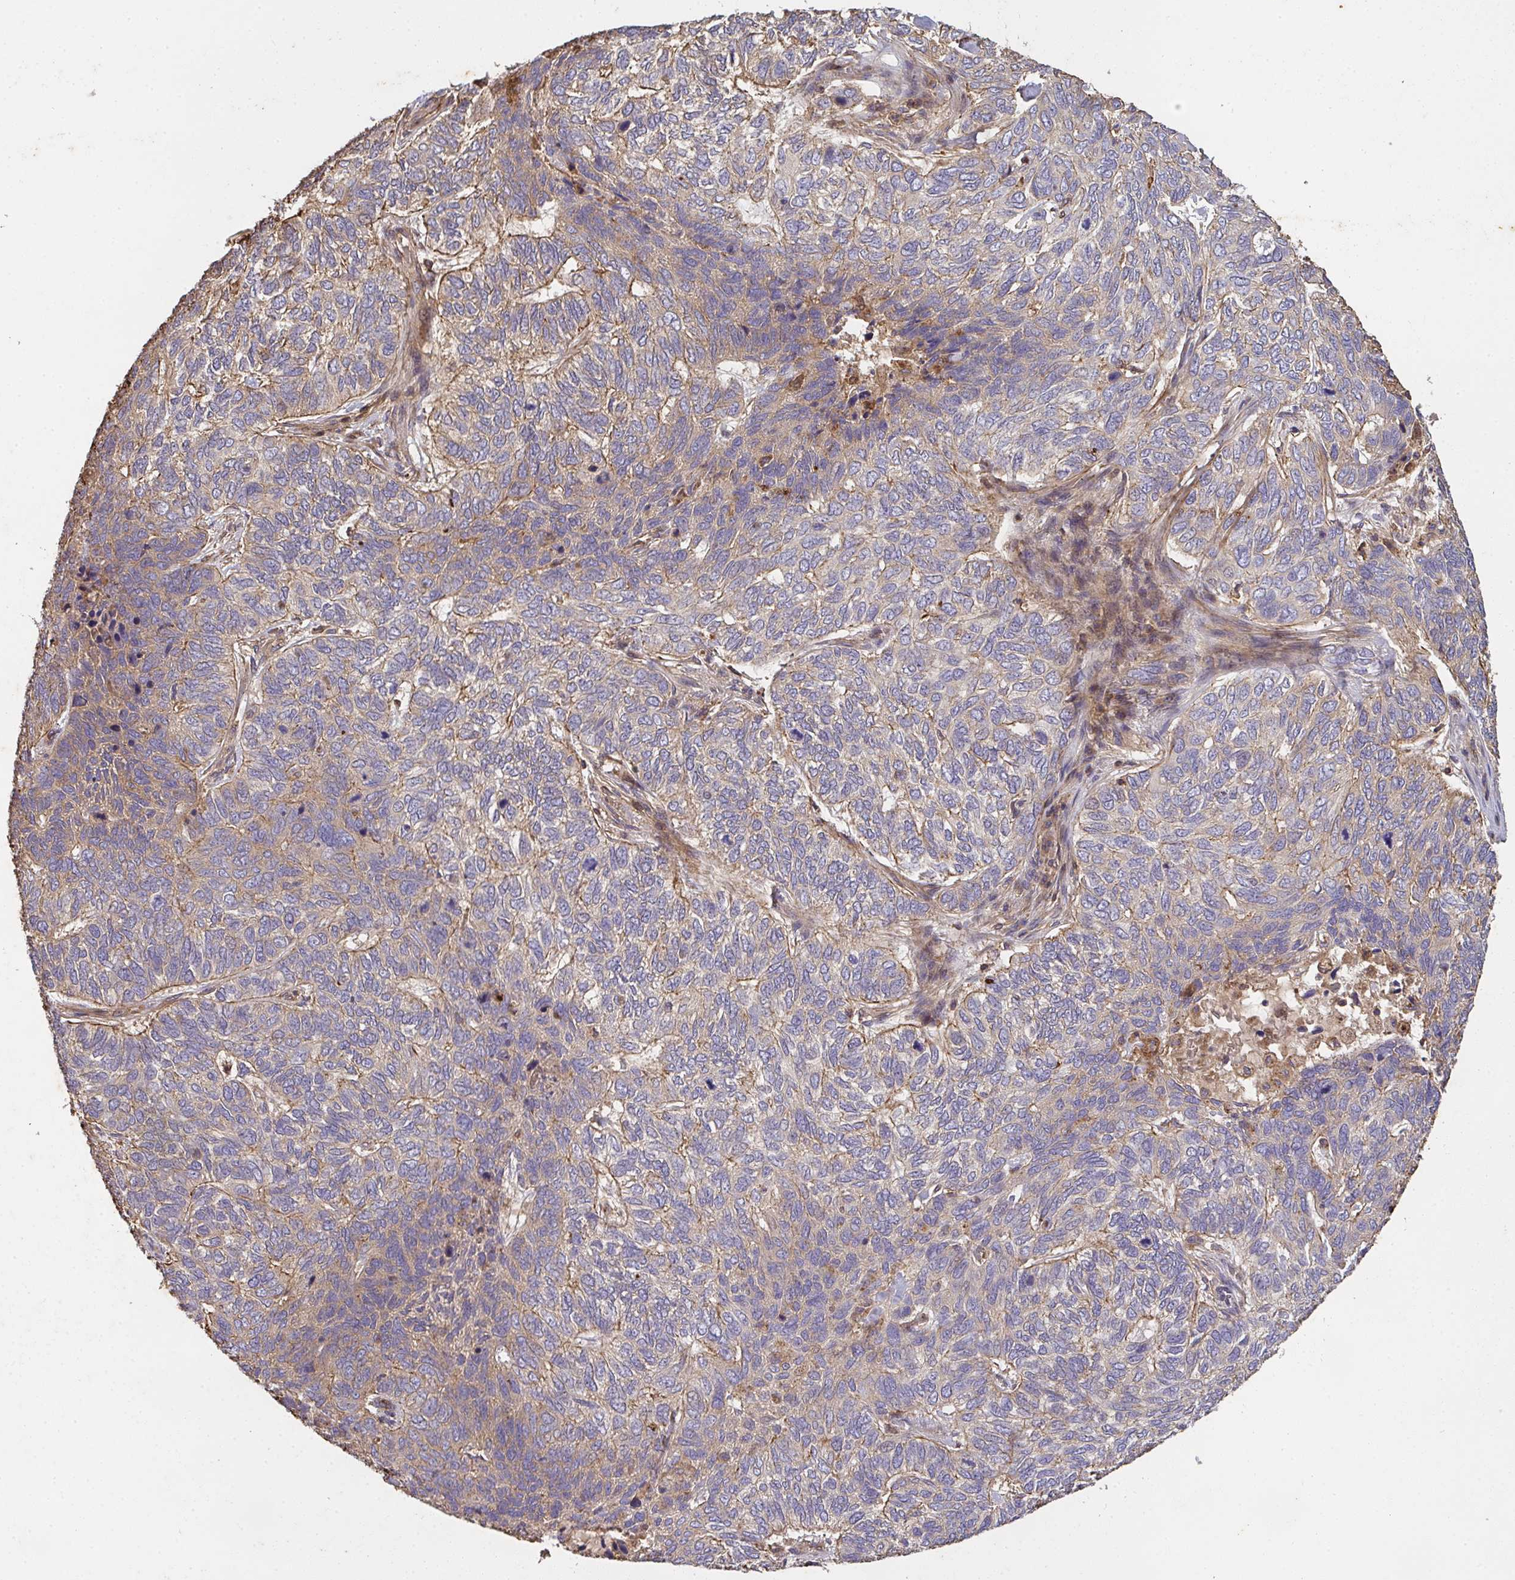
{"staining": {"intensity": "moderate", "quantity": "25%-75%", "location": "cytoplasmic/membranous"}, "tissue": "skin cancer", "cell_type": "Tumor cells", "image_type": "cancer", "snomed": [{"axis": "morphology", "description": "Basal cell carcinoma"}, {"axis": "topography", "description": "Skin"}], "caption": "An image of human skin cancer (basal cell carcinoma) stained for a protein shows moderate cytoplasmic/membranous brown staining in tumor cells. (DAB IHC, brown staining for protein, blue staining for nuclei).", "gene": "TNMD", "patient": {"sex": "female", "age": 65}}